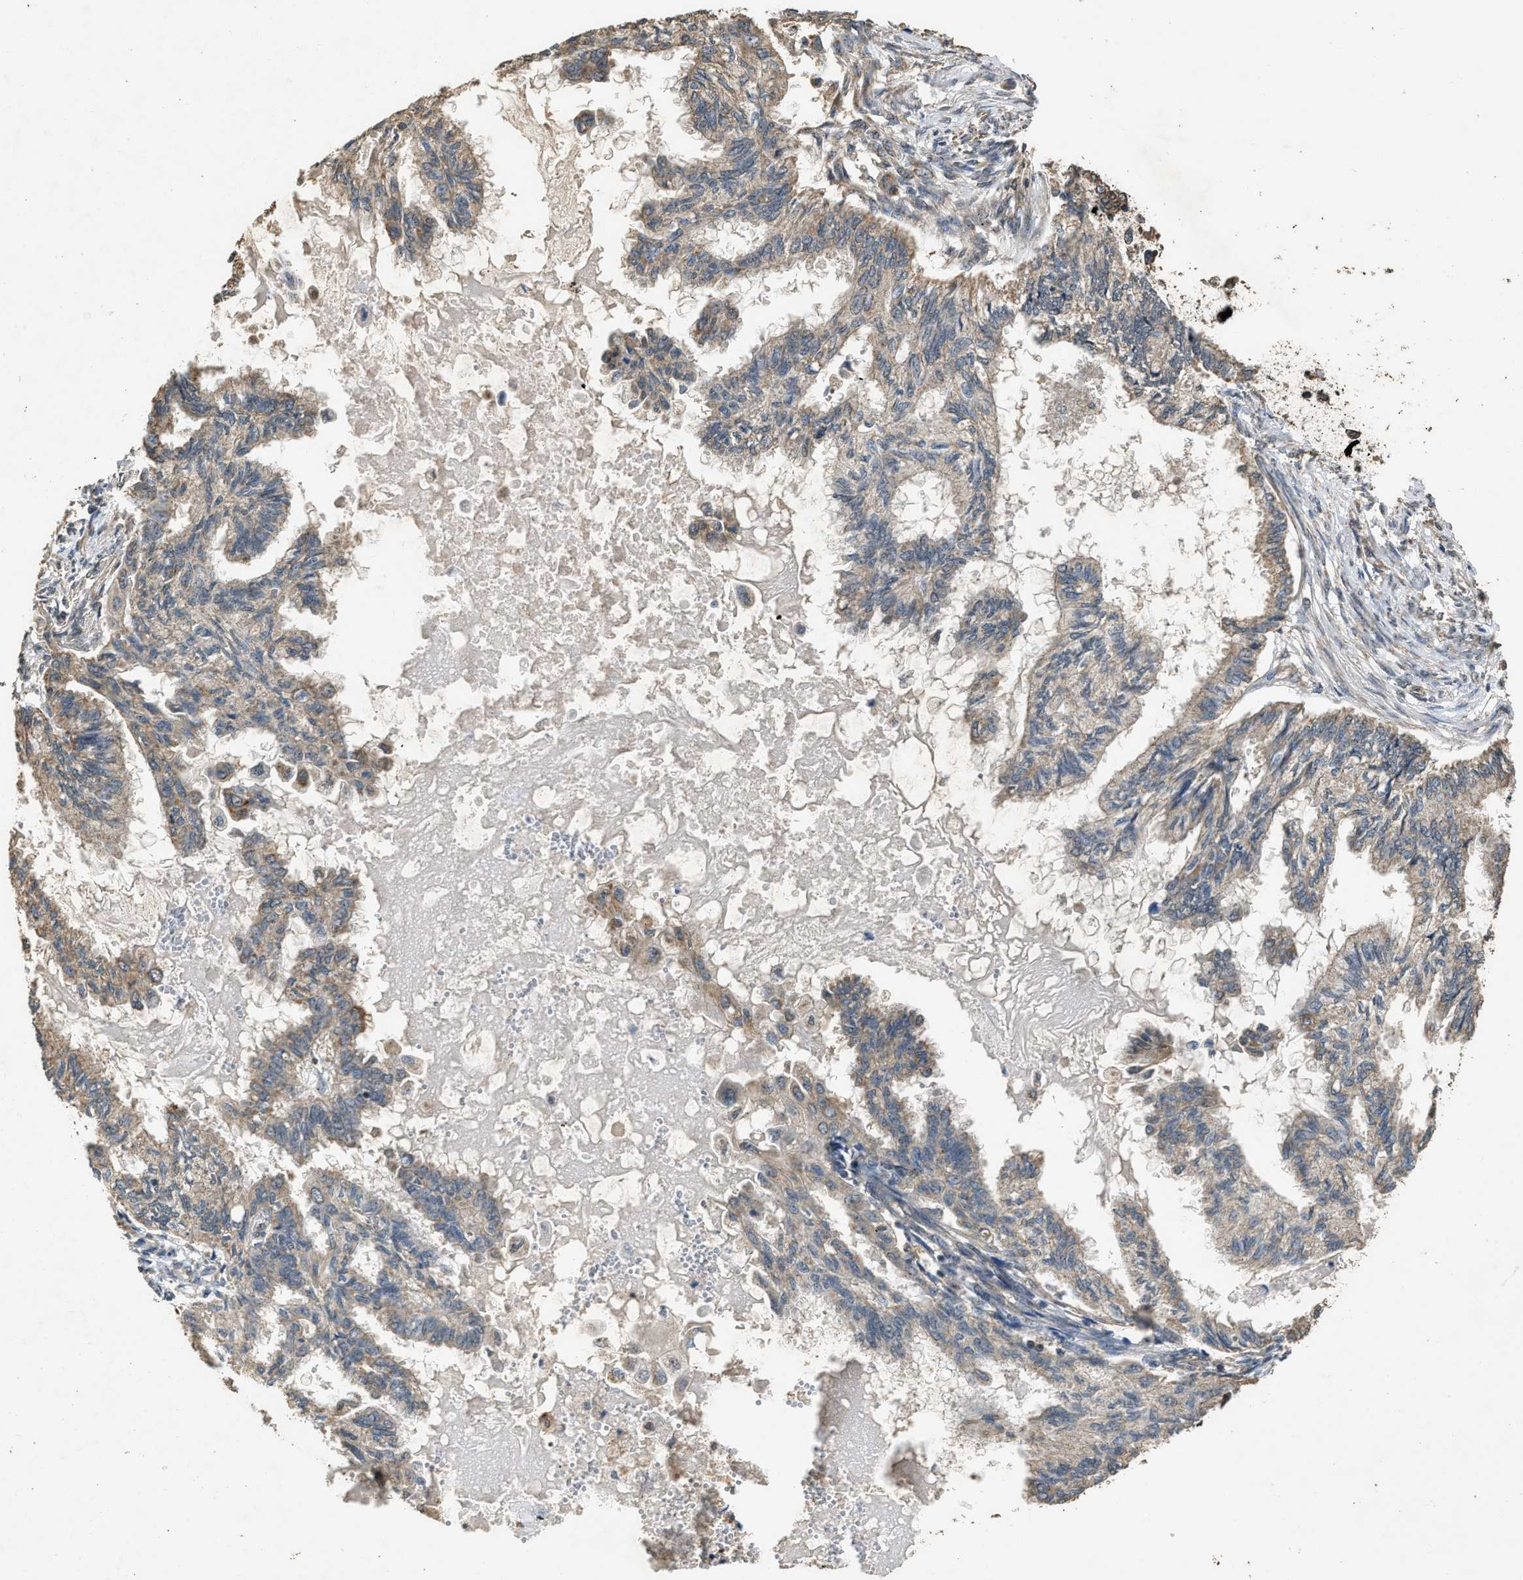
{"staining": {"intensity": "weak", "quantity": ">75%", "location": "cytoplasmic/membranous"}, "tissue": "cervical cancer", "cell_type": "Tumor cells", "image_type": "cancer", "snomed": [{"axis": "morphology", "description": "Normal tissue, NOS"}, {"axis": "morphology", "description": "Adenocarcinoma, NOS"}, {"axis": "topography", "description": "Cervix"}, {"axis": "topography", "description": "Endometrium"}], "caption": "Protein staining of cervical cancer (adenocarcinoma) tissue demonstrates weak cytoplasmic/membranous positivity in approximately >75% of tumor cells.", "gene": "DENND6B", "patient": {"sex": "female", "age": 86}}